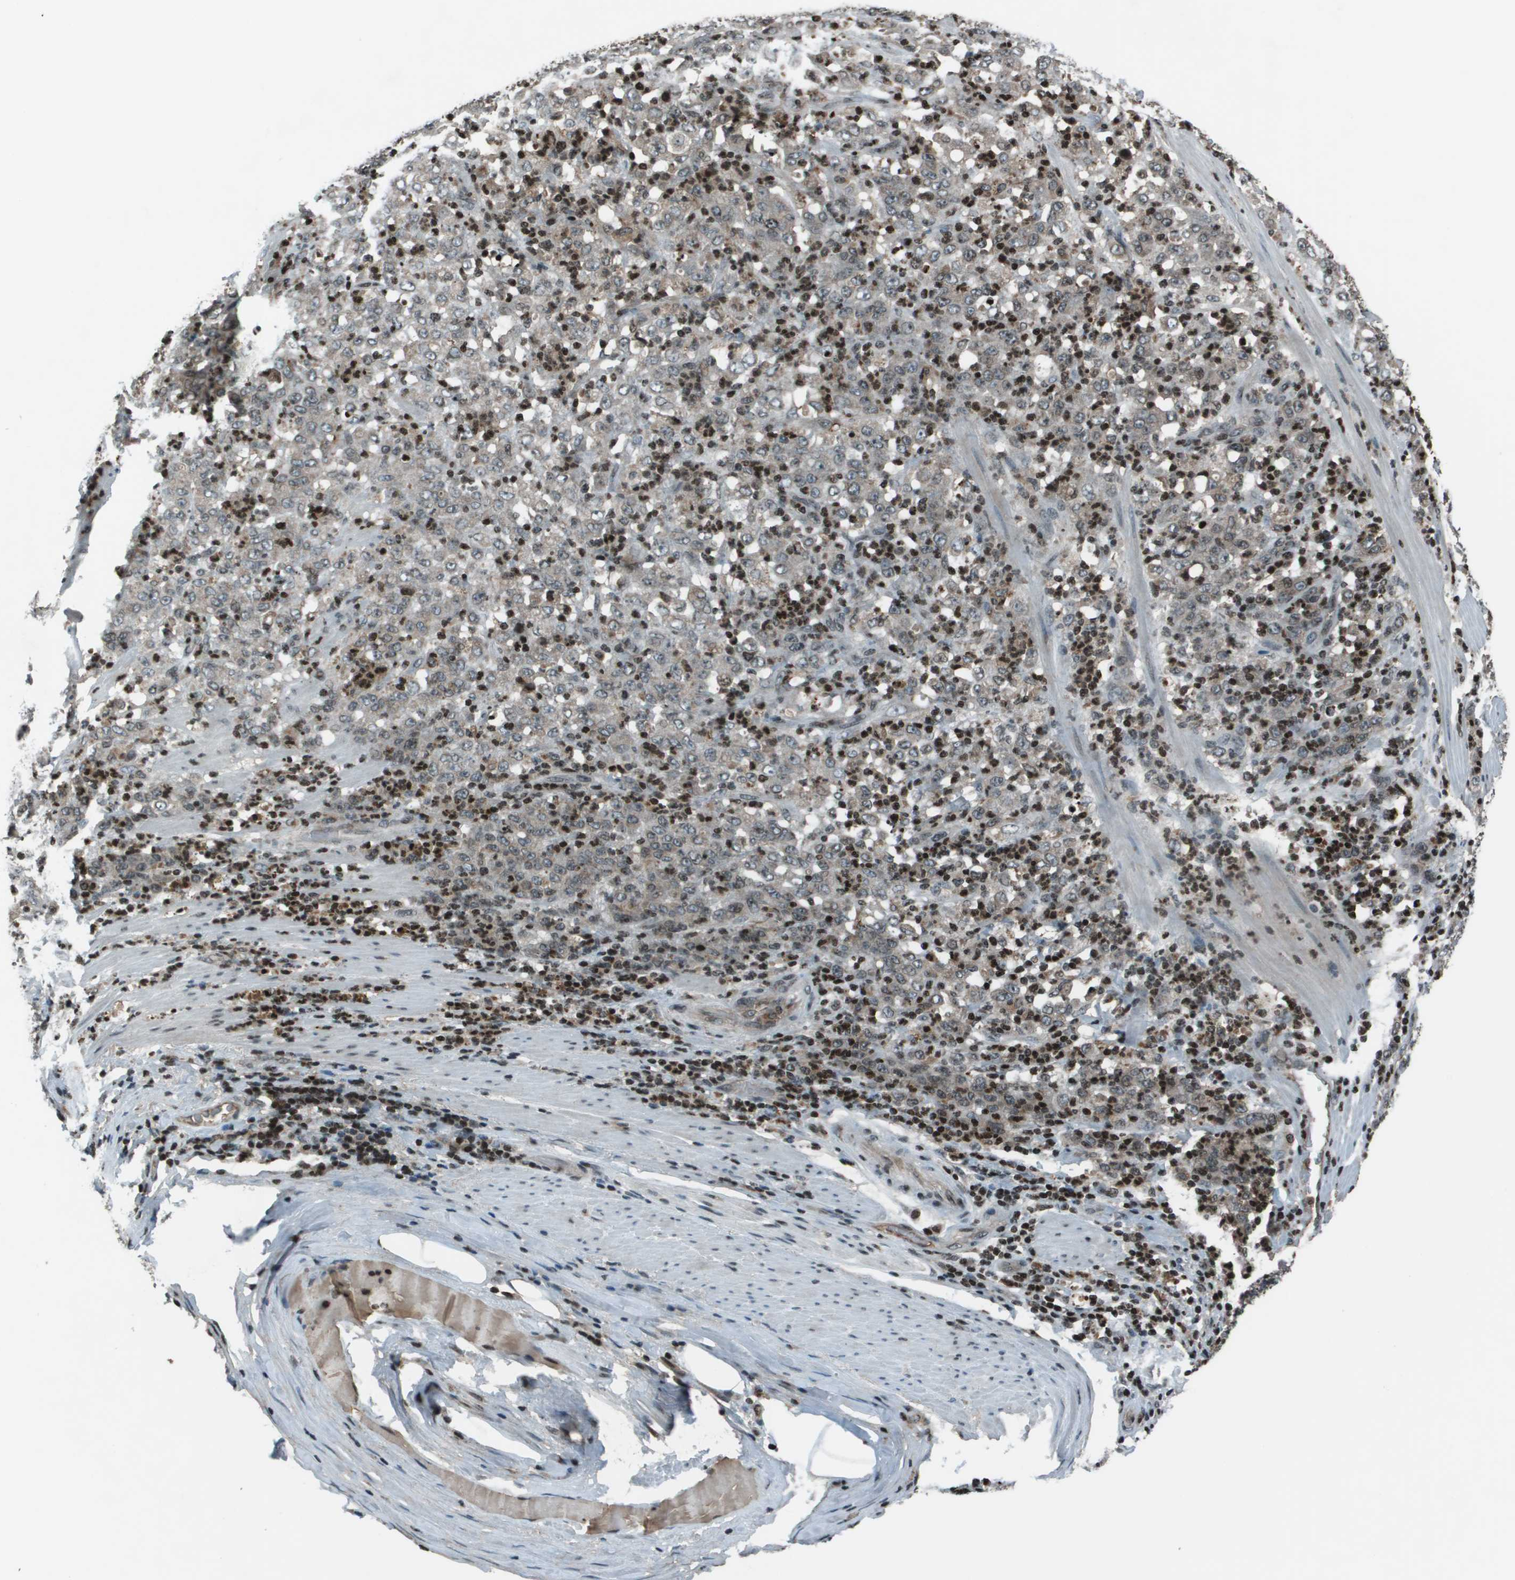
{"staining": {"intensity": "negative", "quantity": "none", "location": "none"}, "tissue": "stomach cancer", "cell_type": "Tumor cells", "image_type": "cancer", "snomed": [{"axis": "morphology", "description": "Adenocarcinoma, NOS"}, {"axis": "topography", "description": "Stomach, lower"}], "caption": "A micrograph of stomach cancer (adenocarcinoma) stained for a protein reveals no brown staining in tumor cells.", "gene": "CXCL12", "patient": {"sex": "female", "age": 71}}